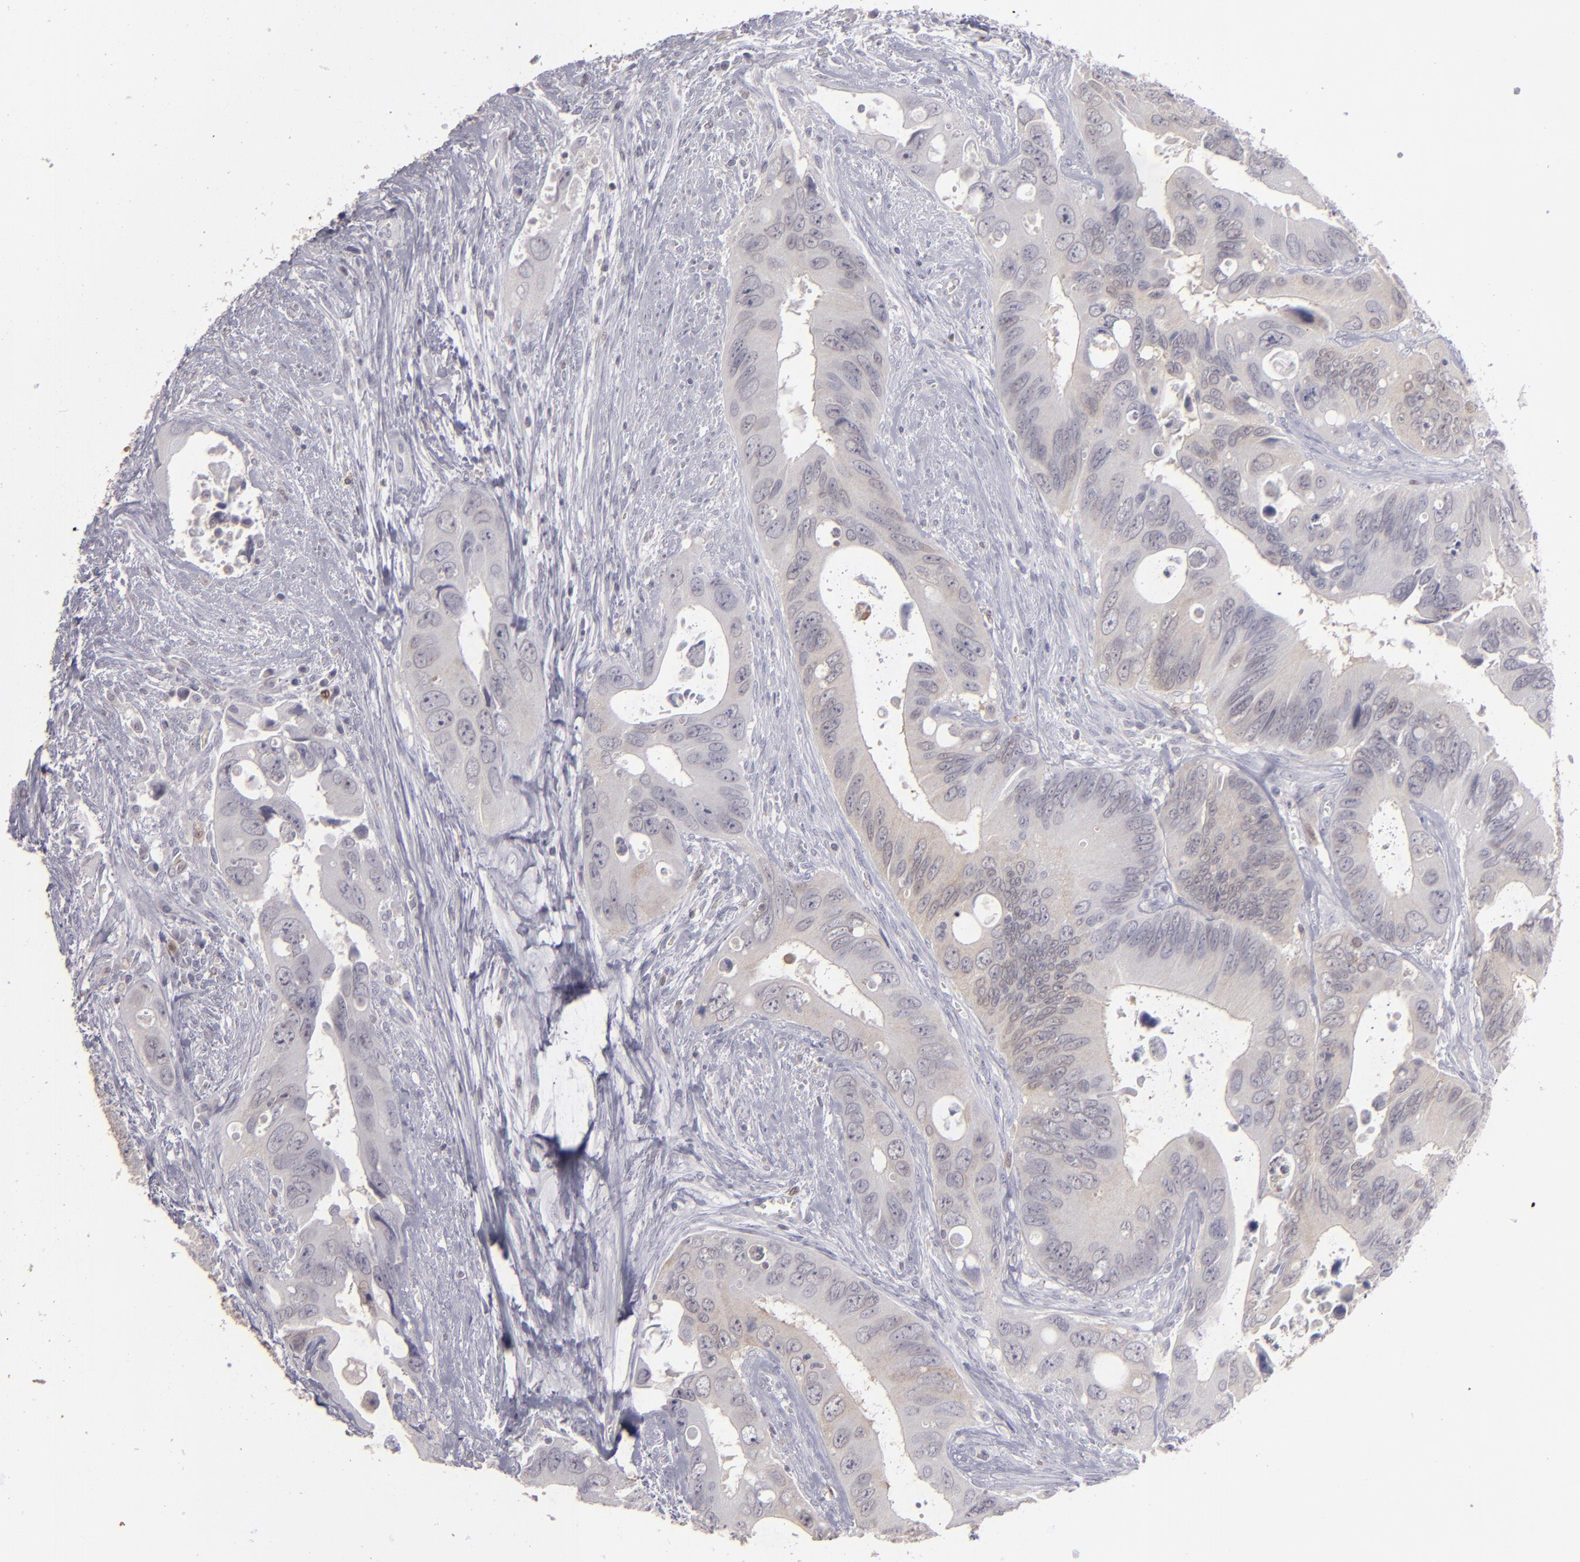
{"staining": {"intensity": "weak", "quantity": "25%-75%", "location": "cytoplasmic/membranous"}, "tissue": "colorectal cancer", "cell_type": "Tumor cells", "image_type": "cancer", "snomed": [{"axis": "morphology", "description": "Normal tissue, NOS"}, {"axis": "morphology", "description": "Adenocarcinoma, NOS"}, {"axis": "topography", "description": "Colon"}, {"axis": "topography", "description": "Peripheral nerve tissue"}], "caption": "Immunohistochemistry (IHC) (DAB (3,3'-diaminobenzidine)) staining of colorectal cancer displays weak cytoplasmic/membranous protein staining in about 25%-75% of tumor cells.", "gene": "SEMA3G", "patient": {"sex": "male", "age": 14}}